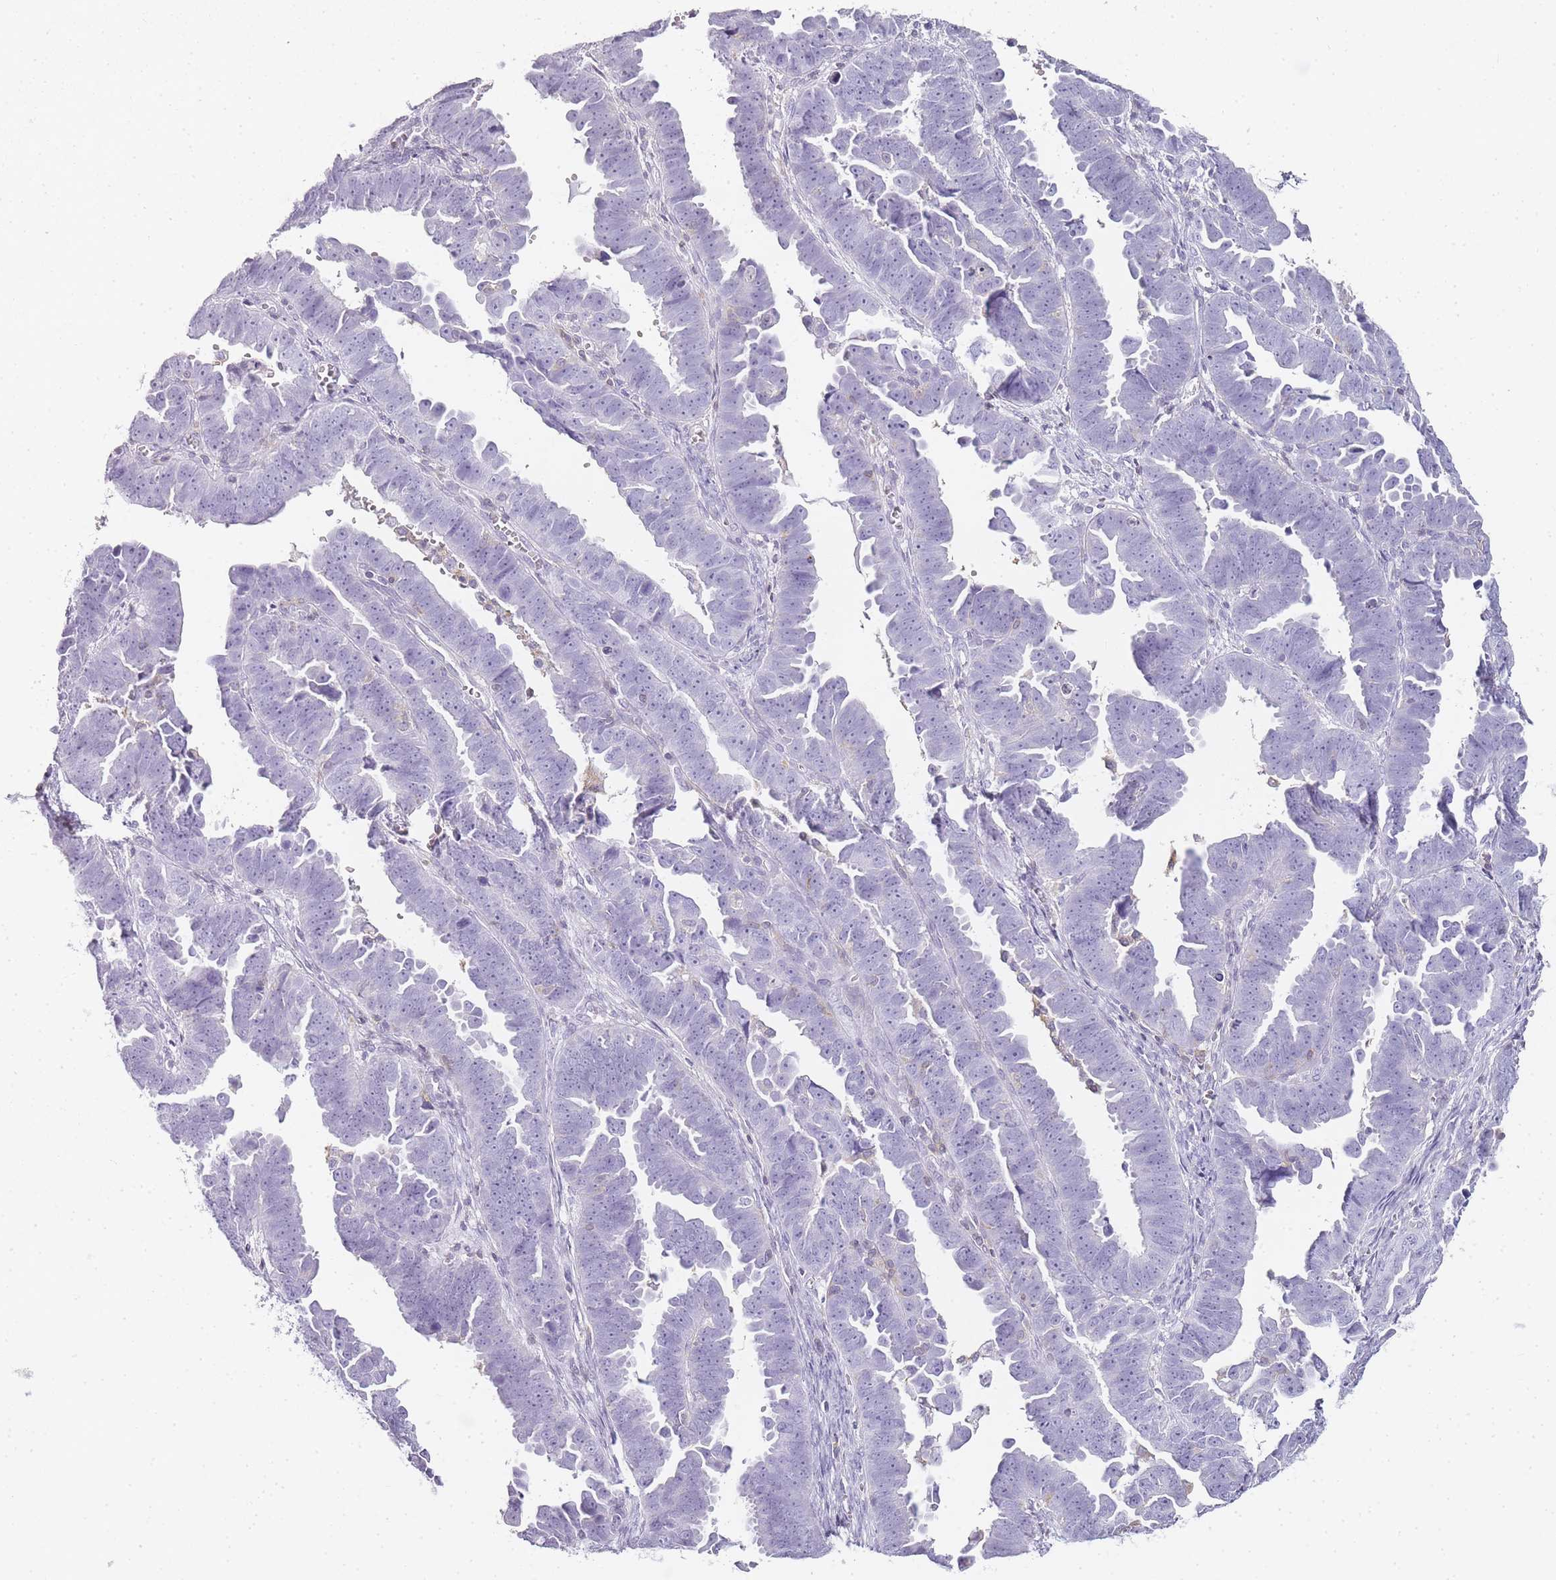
{"staining": {"intensity": "negative", "quantity": "none", "location": "none"}, "tissue": "endometrial cancer", "cell_type": "Tumor cells", "image_type": "cancer", "snomed": [{"axis": "morphology", "description": "Adenocarcinoma, NOS"}, {"axis": "topography", "description": "Endometrium"}], "caption": "Tumor cells are negative for protein expression in human endometrial cancer (adenocarcinoma). (Brightfield microscopy of DAB immunohistochemistry at high magnification).", "gene": "JAKMIP1", "patient": {"sex": "female", "age": 75}}